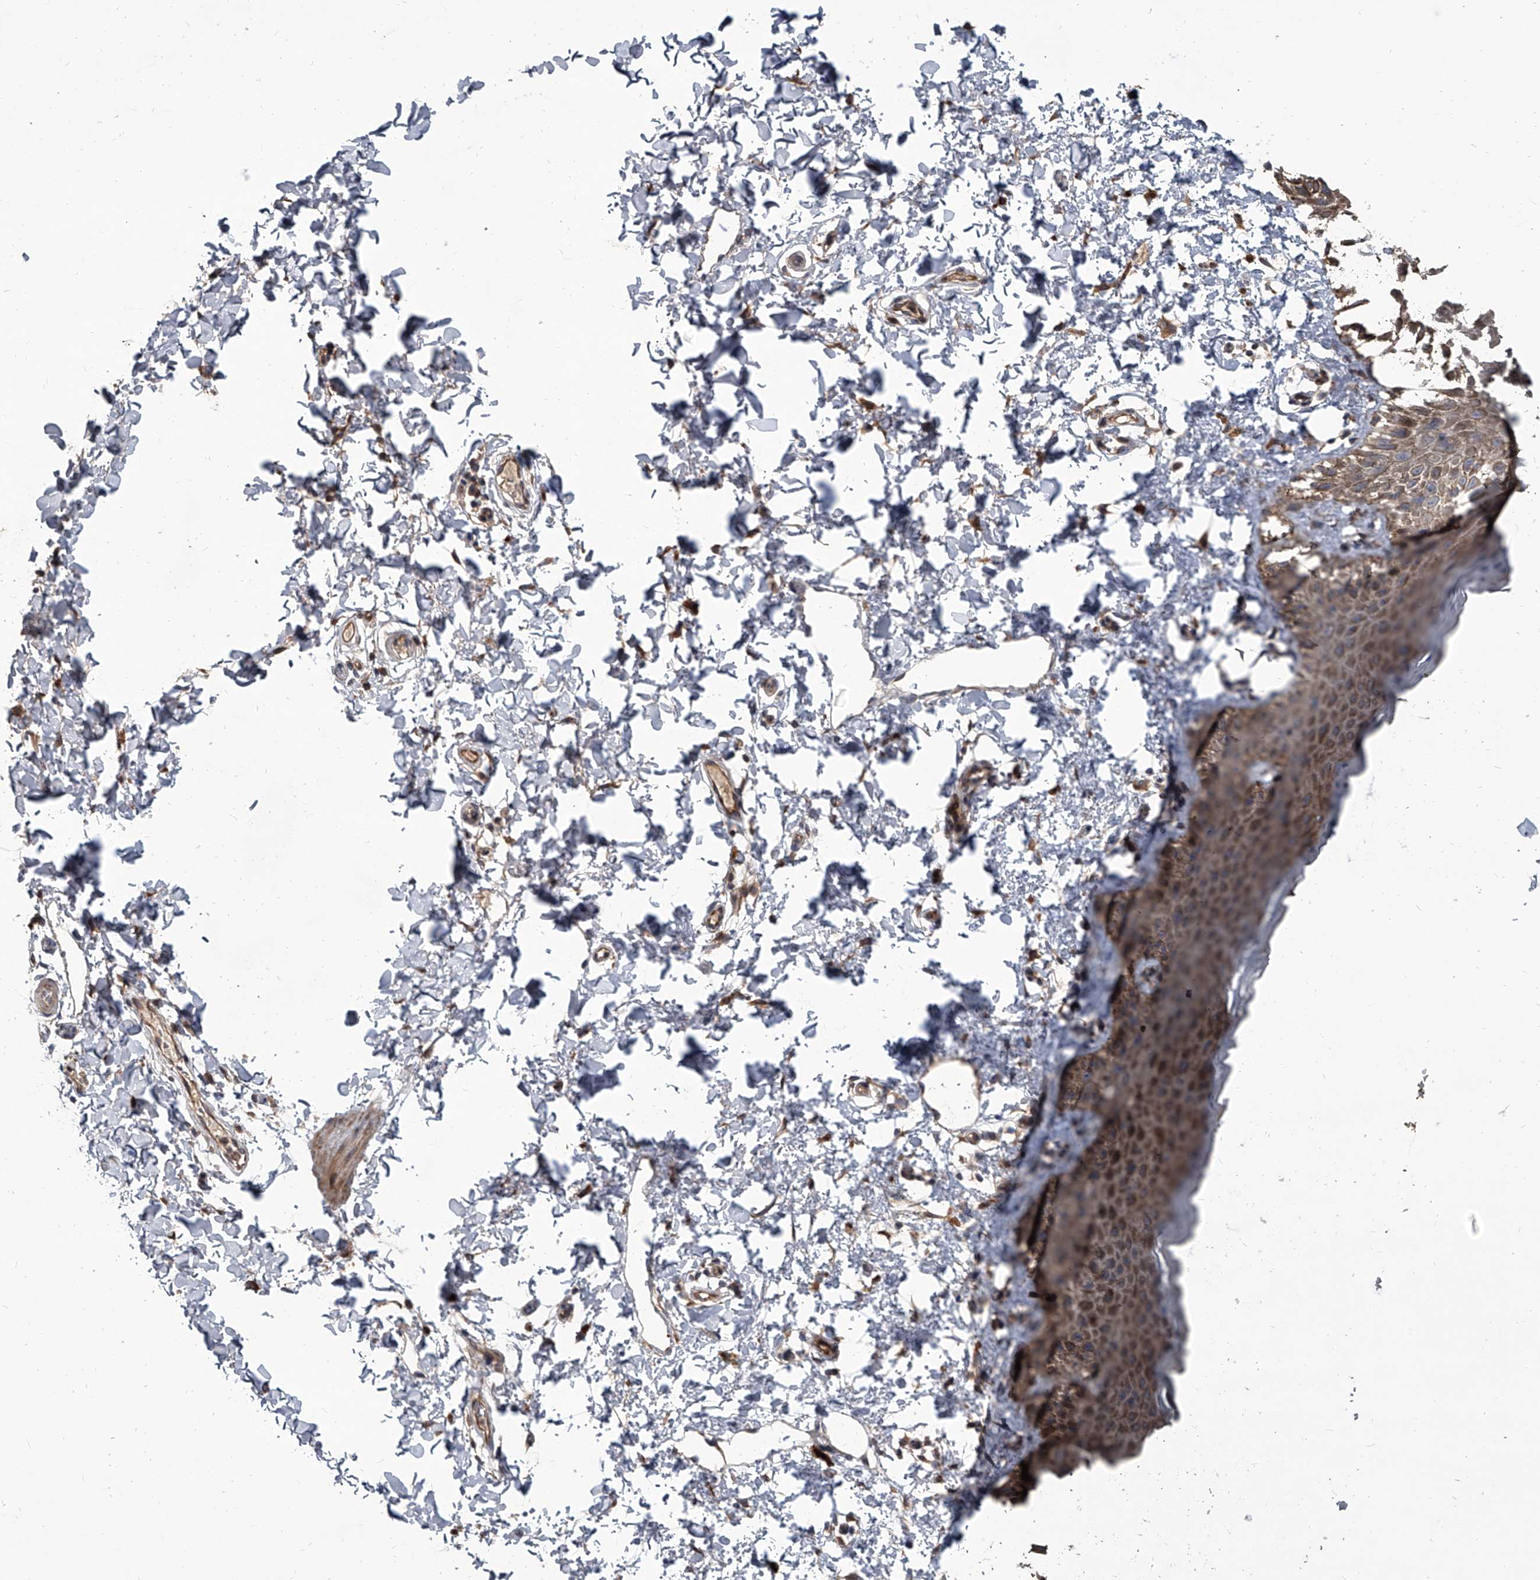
{"staining": {"intensity": "moderate", "quantity": ">75%", "location": "cytoplasmic/membranous"}, "tissue": "skin", "cell_type": "Epidermal cells", "image_type": "normal", "snomed": [{"axis": "morphology", "description": "Normal tissue, NOS"}, {"axis": "topography", "description": "Anal"}], "caption": "IHC (DAB (3,3'-diaminobenzidine)) staining of benign human skin displays moderate cytoplasmic/membranous protein expression in about >75% of epidermal cells.", "gene": "EVA1C", "patient": {"sex": "male", "age": 44}}